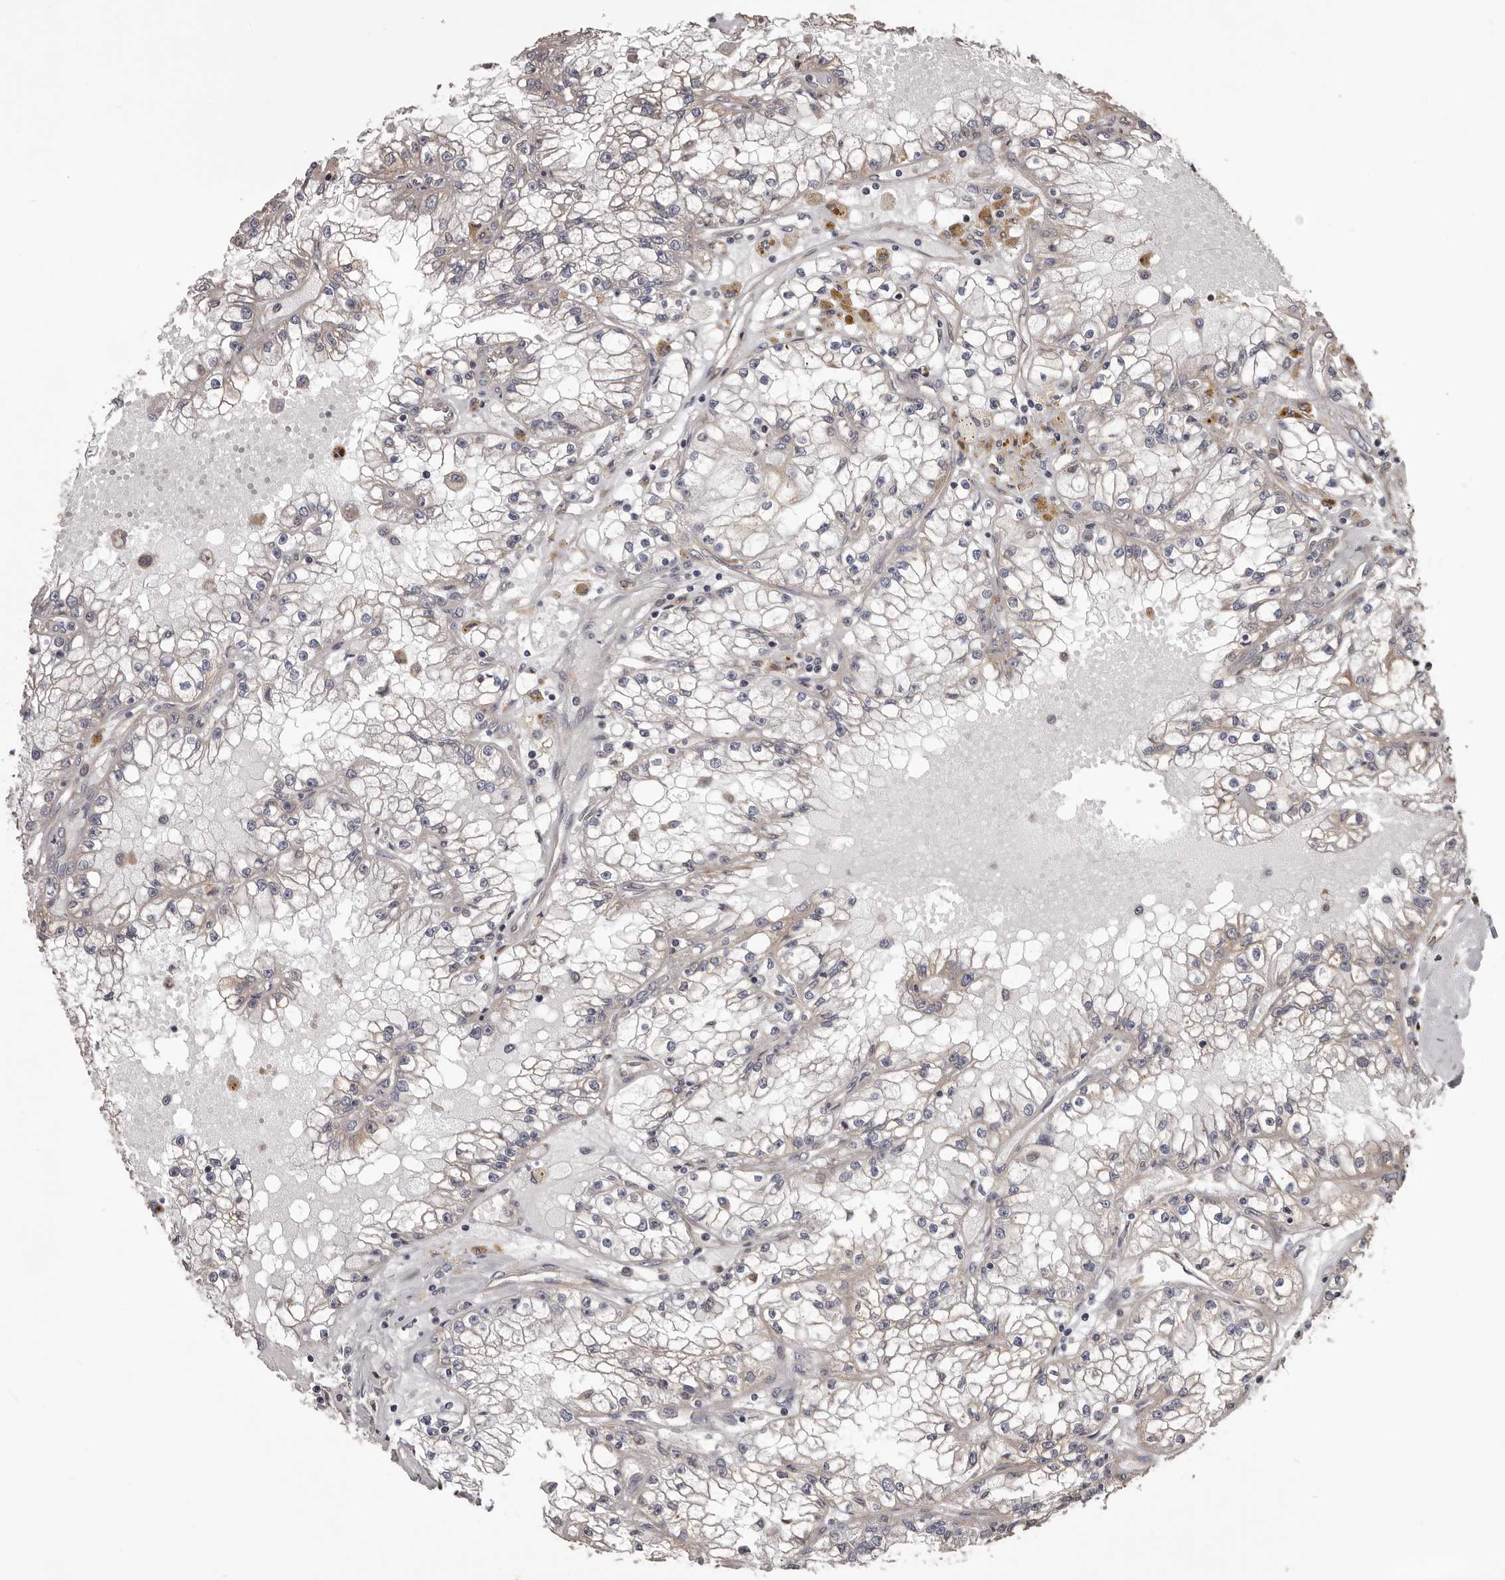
{"staining": {"intensity": "negative", "quantity": "none", "location": "none"}, "tissue": "renal cancer", "cell_type": "Tumor cells", "image_type": "cancer", "snomed": [{"axis": "morphology", "description": "Adenocarcinoma, NOS"}, {"axis": "topography", "description": "Kidney"}], "caption": "IHC of human renal cancer (adenocarcinoma) demonstrates no expression in tumor cells. Brightfield microscopy of immunohistochemistry stained with DAB (brown) and hematoxylin (blue), captured at high magnification.", "gene": "CEP104", "patient": {"sex": "male", "age": 56}}